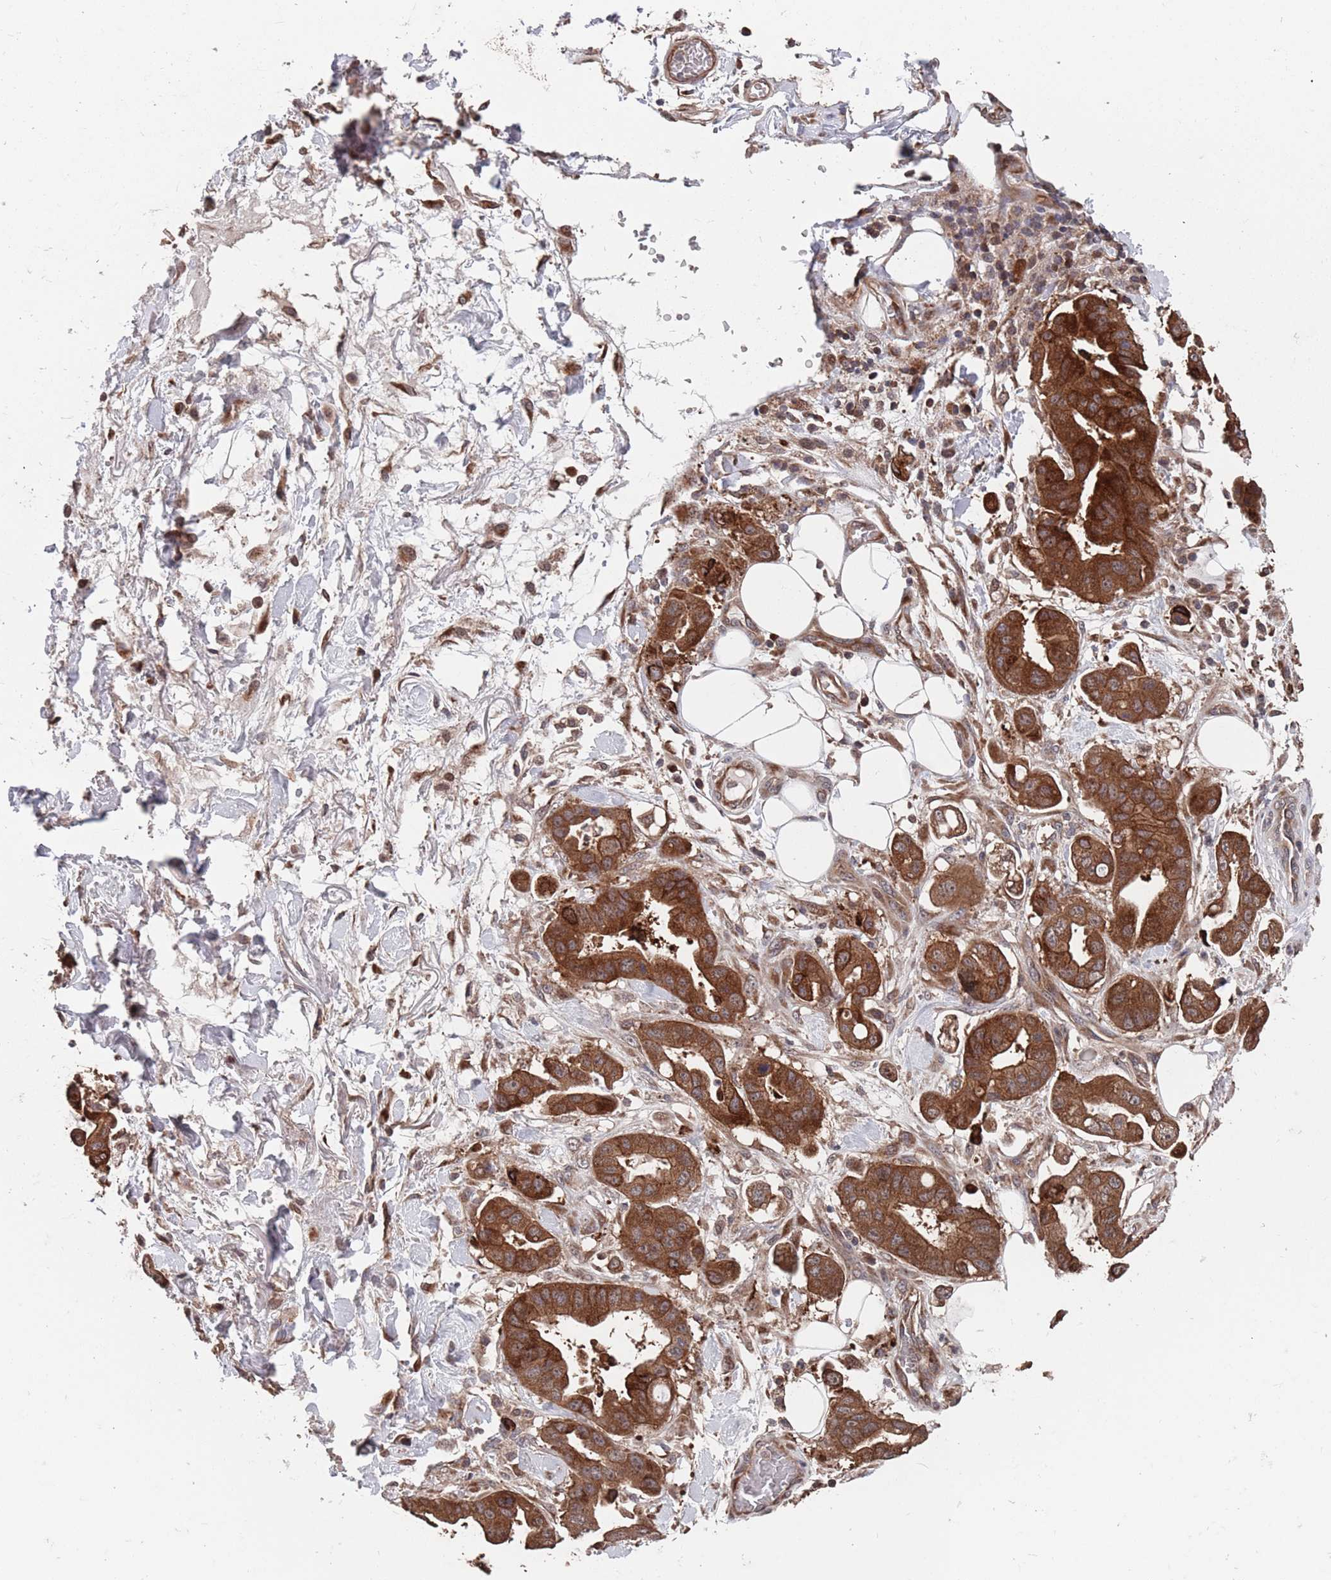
{"staining": {"intensity": "strong", "quantity": ">75%", "location": "cytoplasmic/membranous"}, "tissue": "stomach cancer", "cell_type": "Tumor cells", "image_type": "cancer", "snomed": [{"axis": "morphology", "description": "Adenocarcinoma, NOS"}, {"axis": "topography", "description": "Stomach"}], "caption": "DAB immunohistochemical staining of human adenocarcinoma (stomach) exhibits strong cytoplasmic/membranous protein expression in about >75% of tumor cells.", "gene": "UNC45A", "patient": {"sex": "male", "age": 62}}